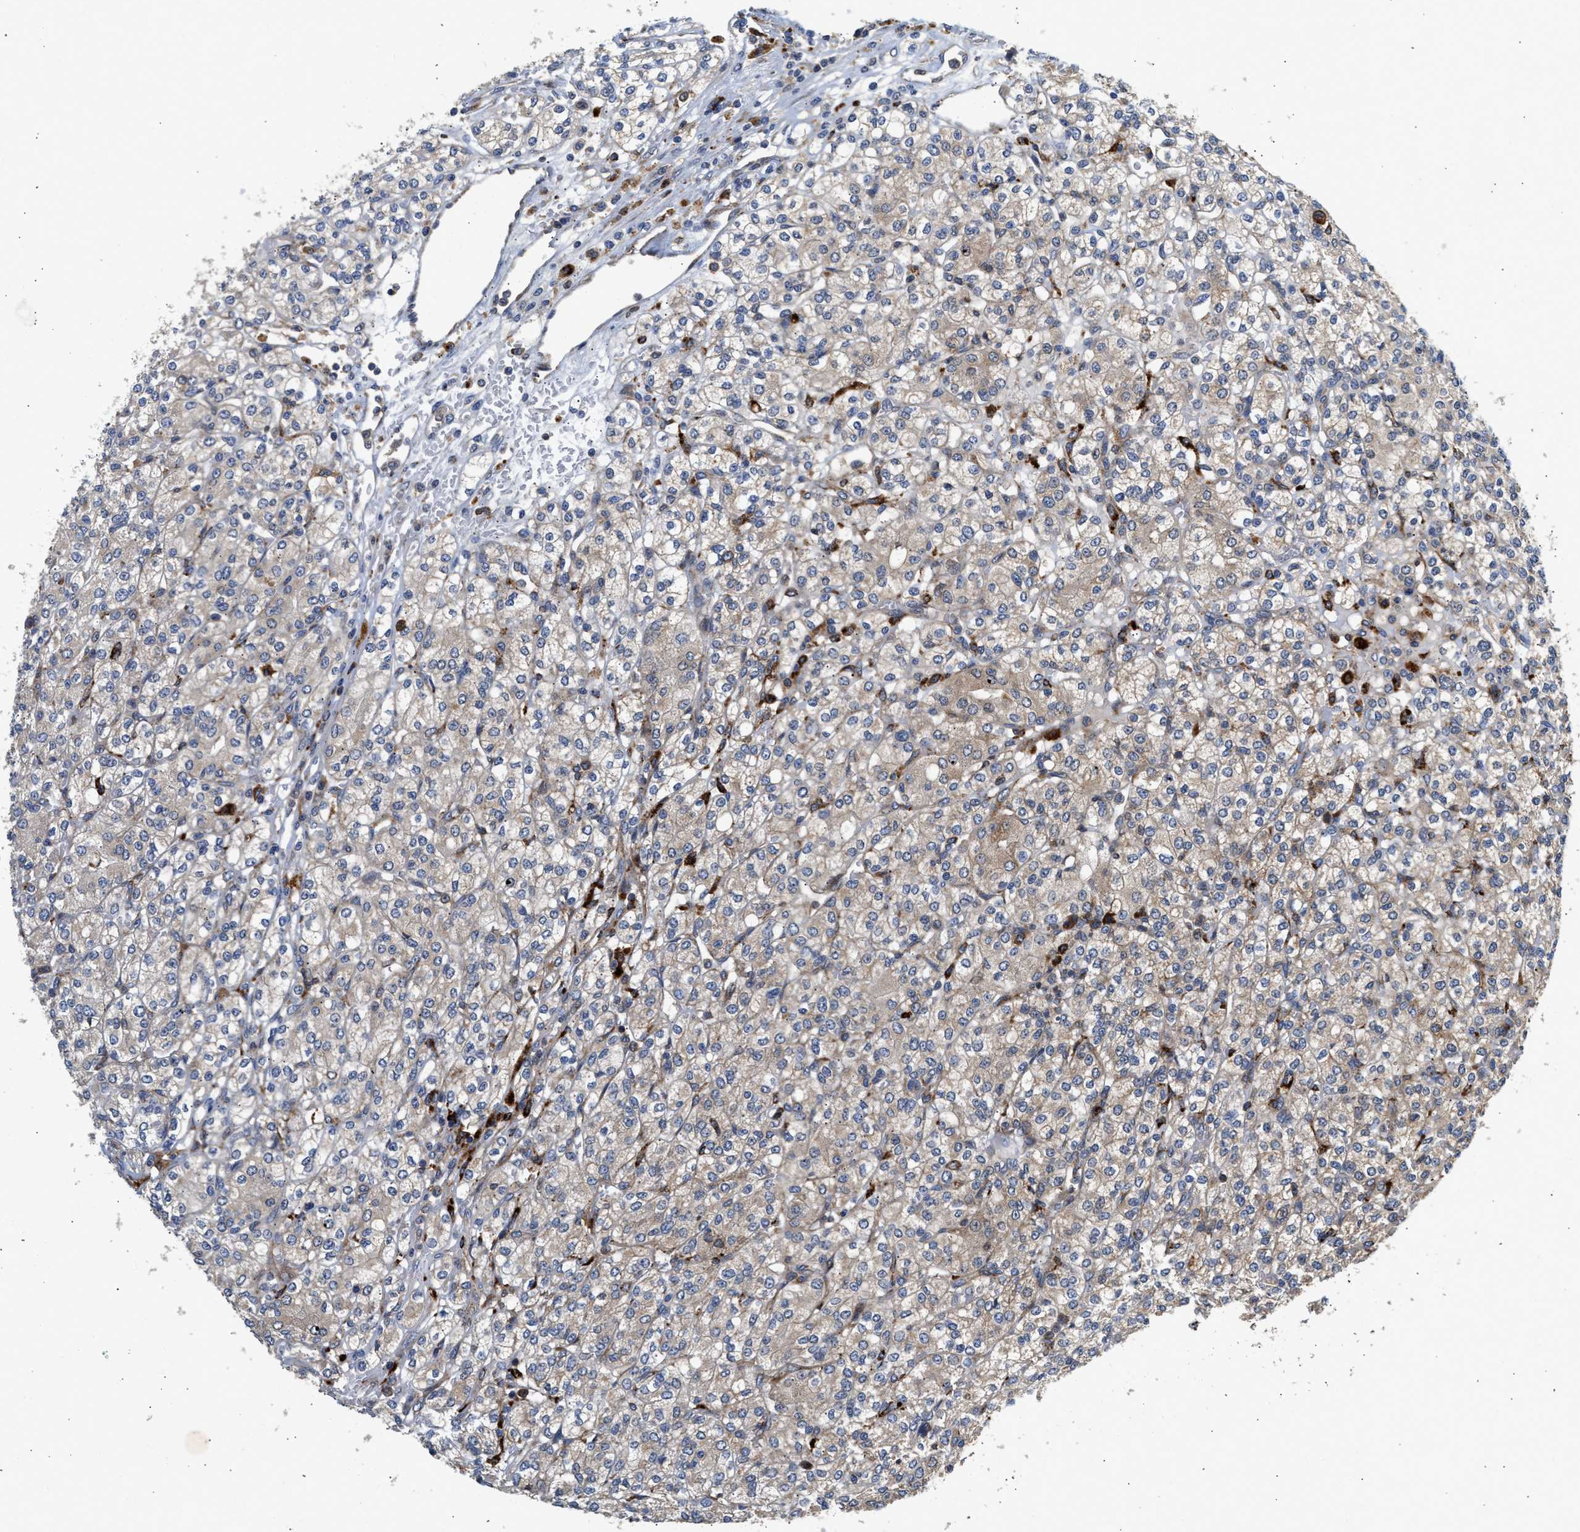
{"staining": {"intensity": "weak", "quantity": ">75%", "location": "cytoplasmic/membranous"}, "tissue": "renal cancer", "cell_type": "Tumor cells", "image_type": "cancer", "snomed": [{"axis": "morphology", "description": "Adenocarcinoma, NOS"}, {"axis": "topography", "description": "Kidney"}], "caption": "This image reveals immunohistochemistry (IHC) staining of human adenocarcinoma (renal), with low weak cytoplasmic/membranous expression in about >75% of tumor cells.", "gene": "AMZ1", "patient": {"sex": "male", "age": 77}}